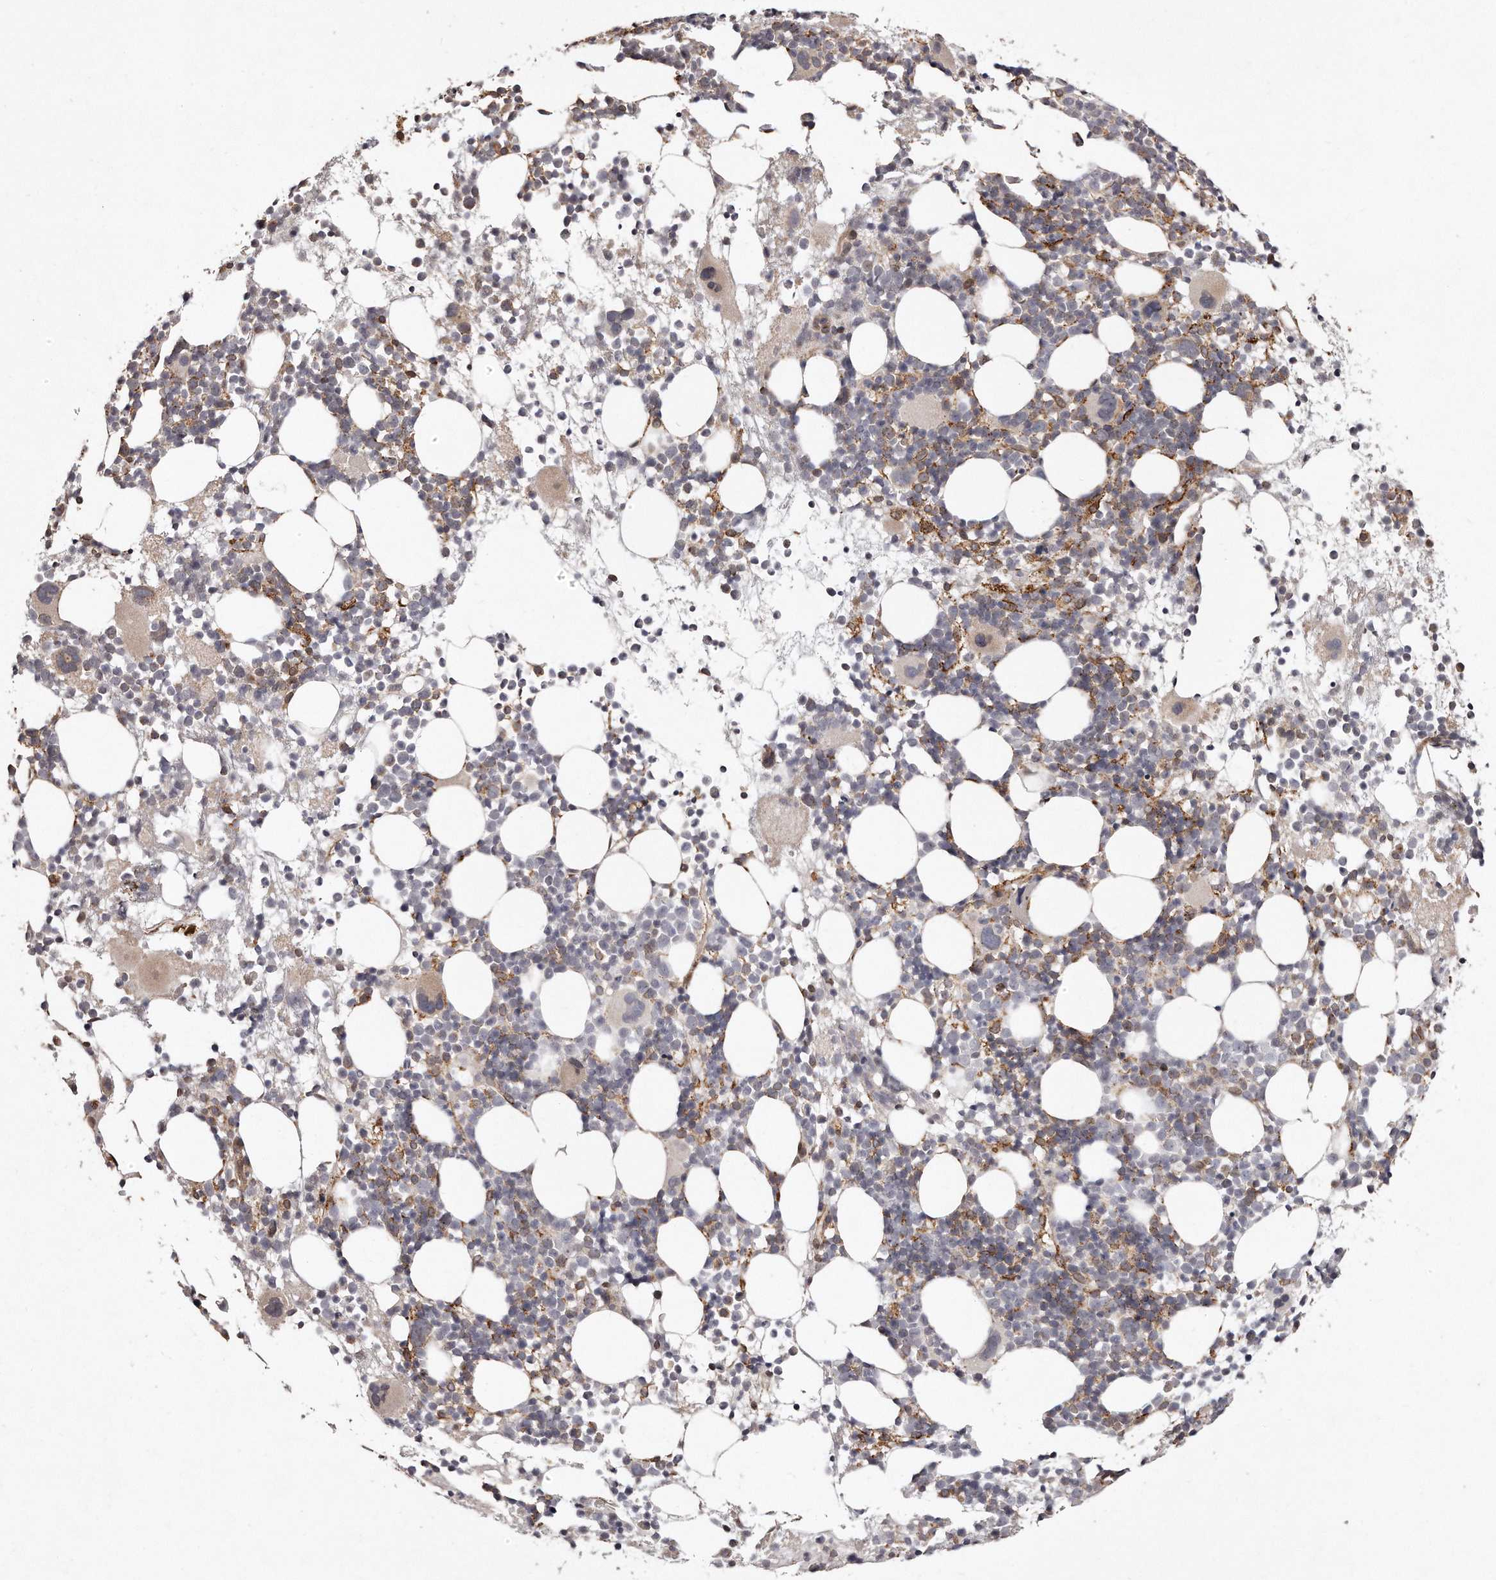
{"staining": {"intensity": "moderate", "quantity": "<25%", "location": "cytoplasmic/membranous"}, "tissue": "bone marrow", "cell_type": "Hematopoietic cells", "image_type": "normal", "snomed": [{"axis": "morphology", "description": "Normal tissue, NOS"}, {"axis": "topography", "description": "Bone marrow"}], "caption": "Immunohistochemistry histopathology image of normal human bone marrow stained for a protein (brown), which demonstrates low levels of moderate cytoplasmic/membranous staining in about <25% of hematopoietic cells.", "gene": "HASPIN", "patient": {"sex": "female", "age": 57}}